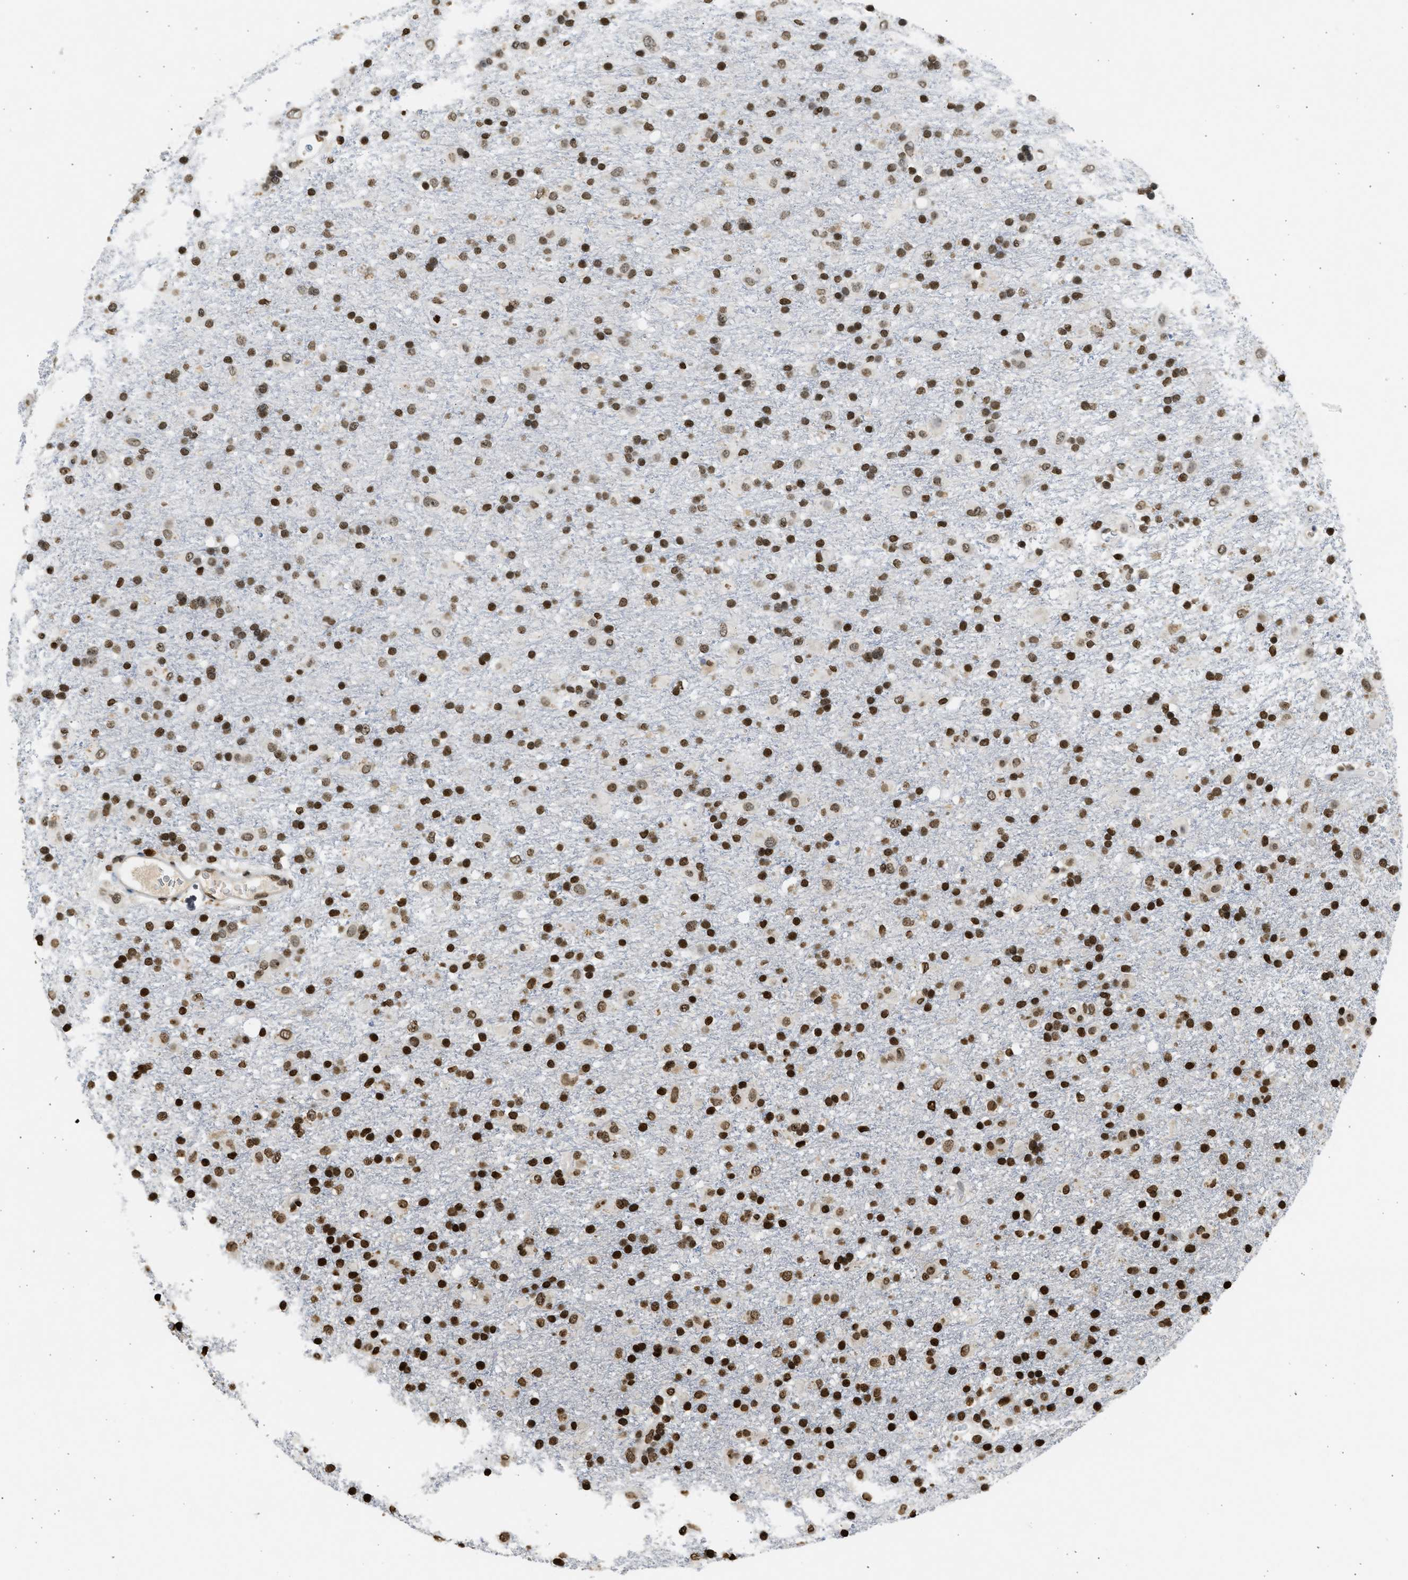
{"staining": {"intensity": "strong", "quantity": ">75%", "location": "nuclear"}, "tissue": "glioma", "cell_type": "Tumor cells", "image_type": "cancer", "snomed": [{"axis": "morphology", "description": "Glioma, malignant, Low grade"}, {"axis": "topography", "description": "Brain"}], "caption": "The image exhibits staining of malignant low-grade glioma, revealing strong nuclear protein expression (brown color) within tumor cells.", "gene": "RRAGC", "patient": {"sex": "male", "age": 65}}